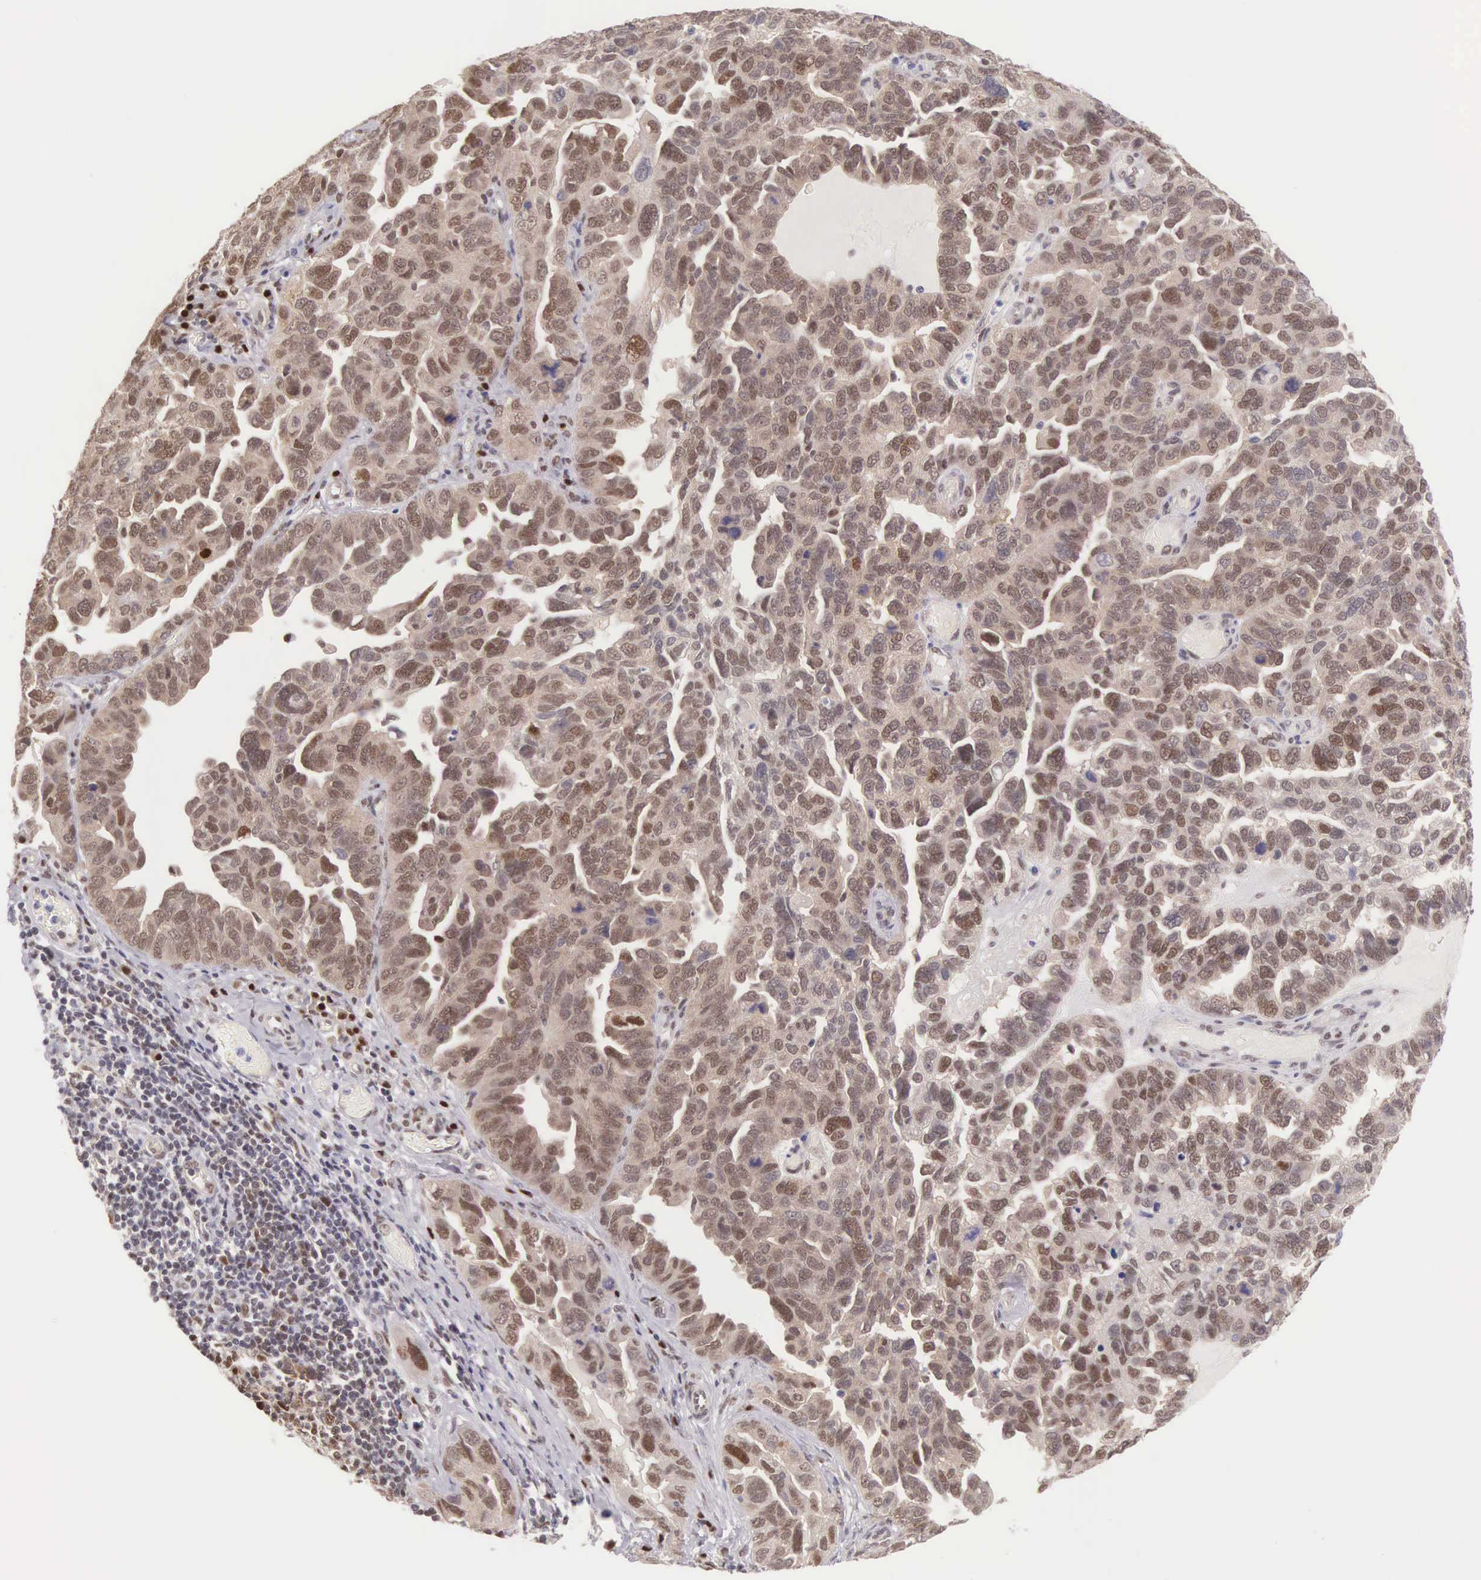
{"staining": {"intensity": "strong", "quantity": ">75%", "location": "nuclear"}, "tissue": "ovarian cancer", "cell_type": "Tumor cells", "image_type": "cancer", "snomed": [{"axis": "morphology", "description": "Cystadenocarcinoma, serous, NOS"}, {"axis": "topography", "description": "Ovary"}], "caption": "This image displays immunohistochemistry staining of ovarian serous cystadenocarcinoma, with high strong nuclear staining in about >75% of tumor cells.", "gene": "CCDC117", "patient": {"sex": "female", "age": 64}}